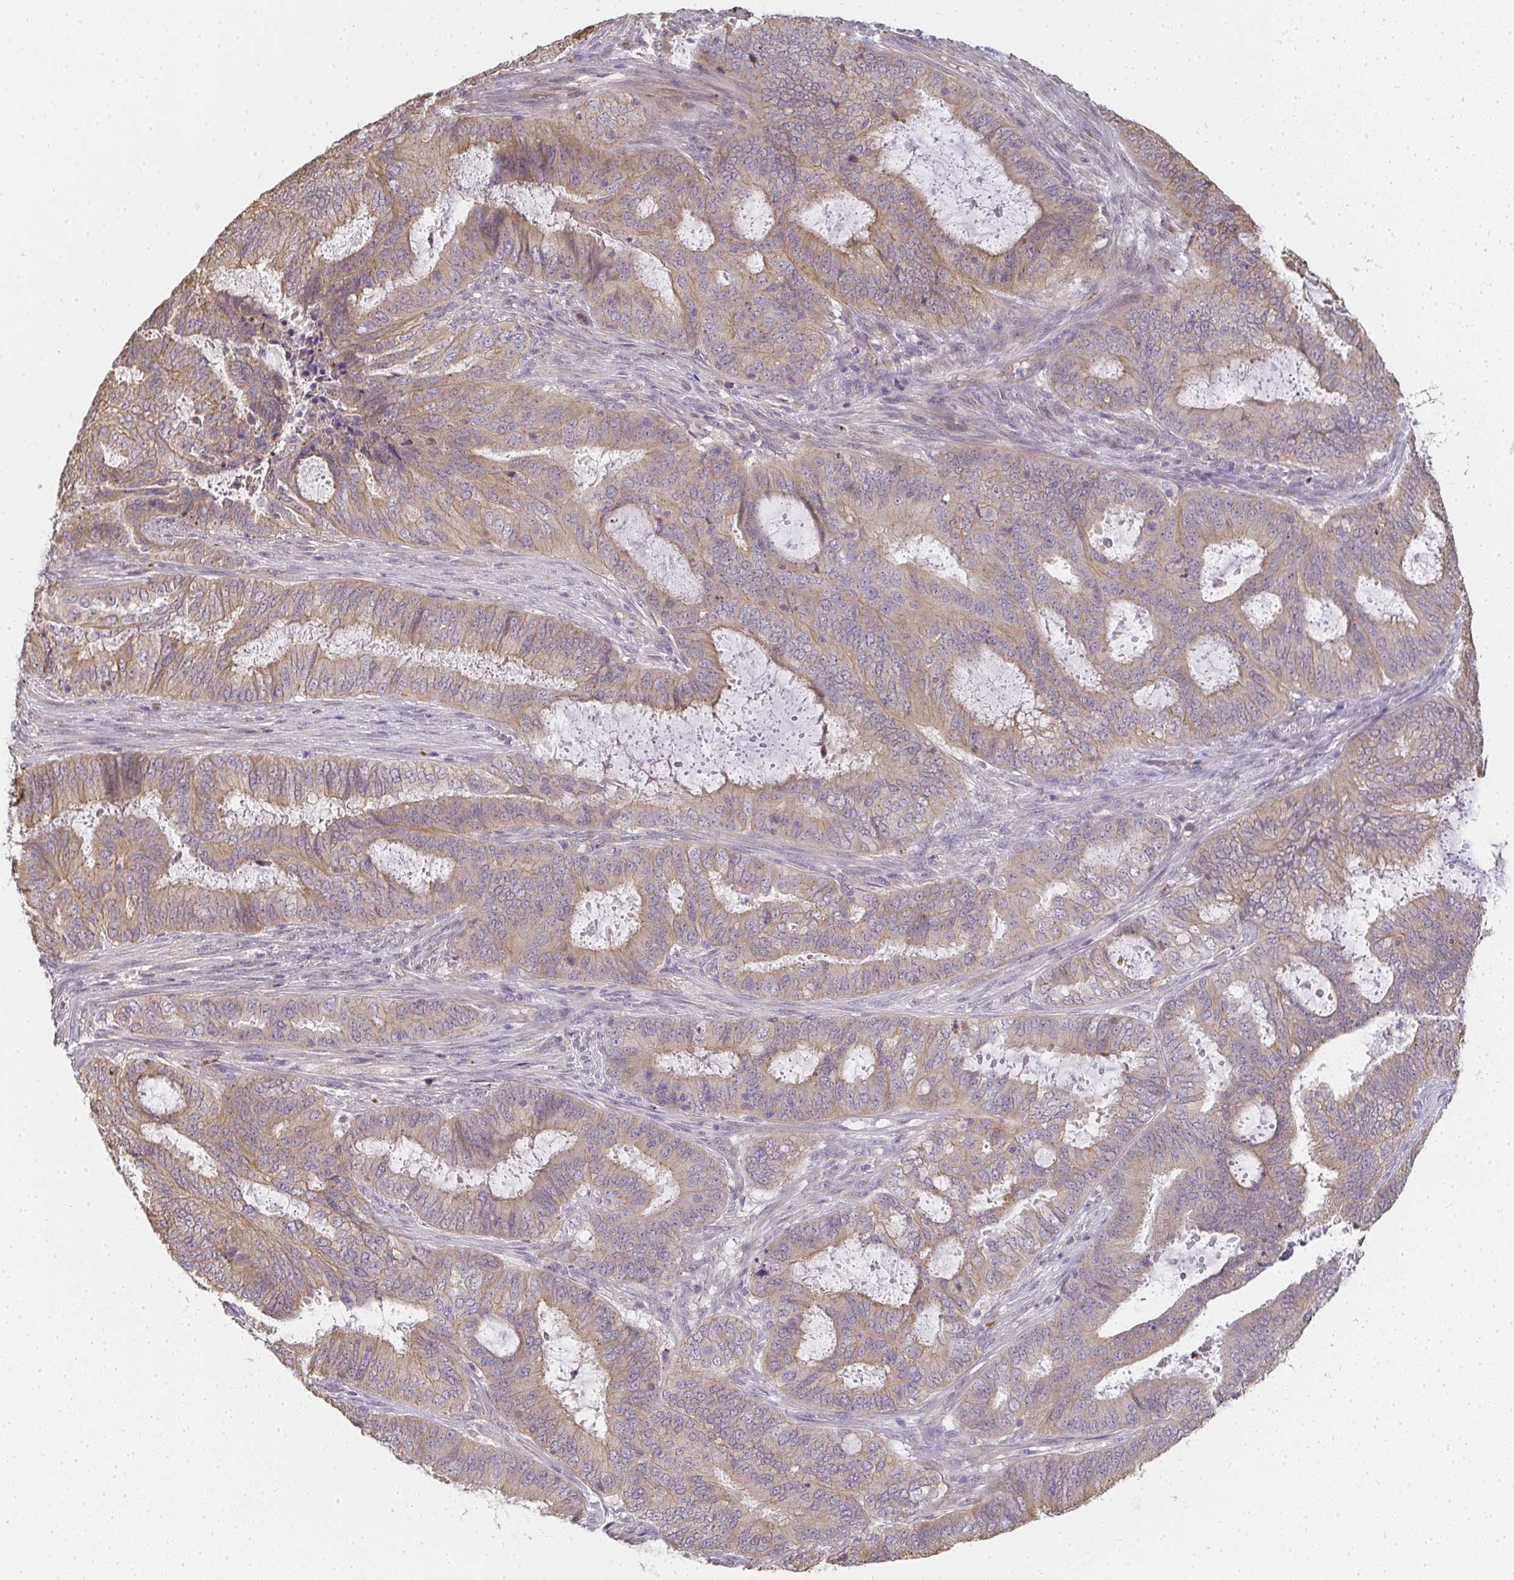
{"staining": {"intensity": "weak", "quantity": "25%-75%", "location": "cytoplasmic/membranous"}, "tissue": "endometrial cancer", "cell_type": "Tumor cells", "image_type": "cancer", "snomed": [{"axis": "morphology", "description": "Adenocarcinoma, NOS"}, {"axis": "topography", "description": "Endometrium"}], "caption": "Endometrial cancer (adenocarcinoma) stained with IHC reveals weak cytoplasmic/membranous positivity in about 25%-75% of tumor cells. Using DAB (brown) and hematoxylin (blue) stains, captured at high magnification using brightfield microscopy.", "gene": "SLC35B3", "patient": {"sex": "female", "age": 51}}